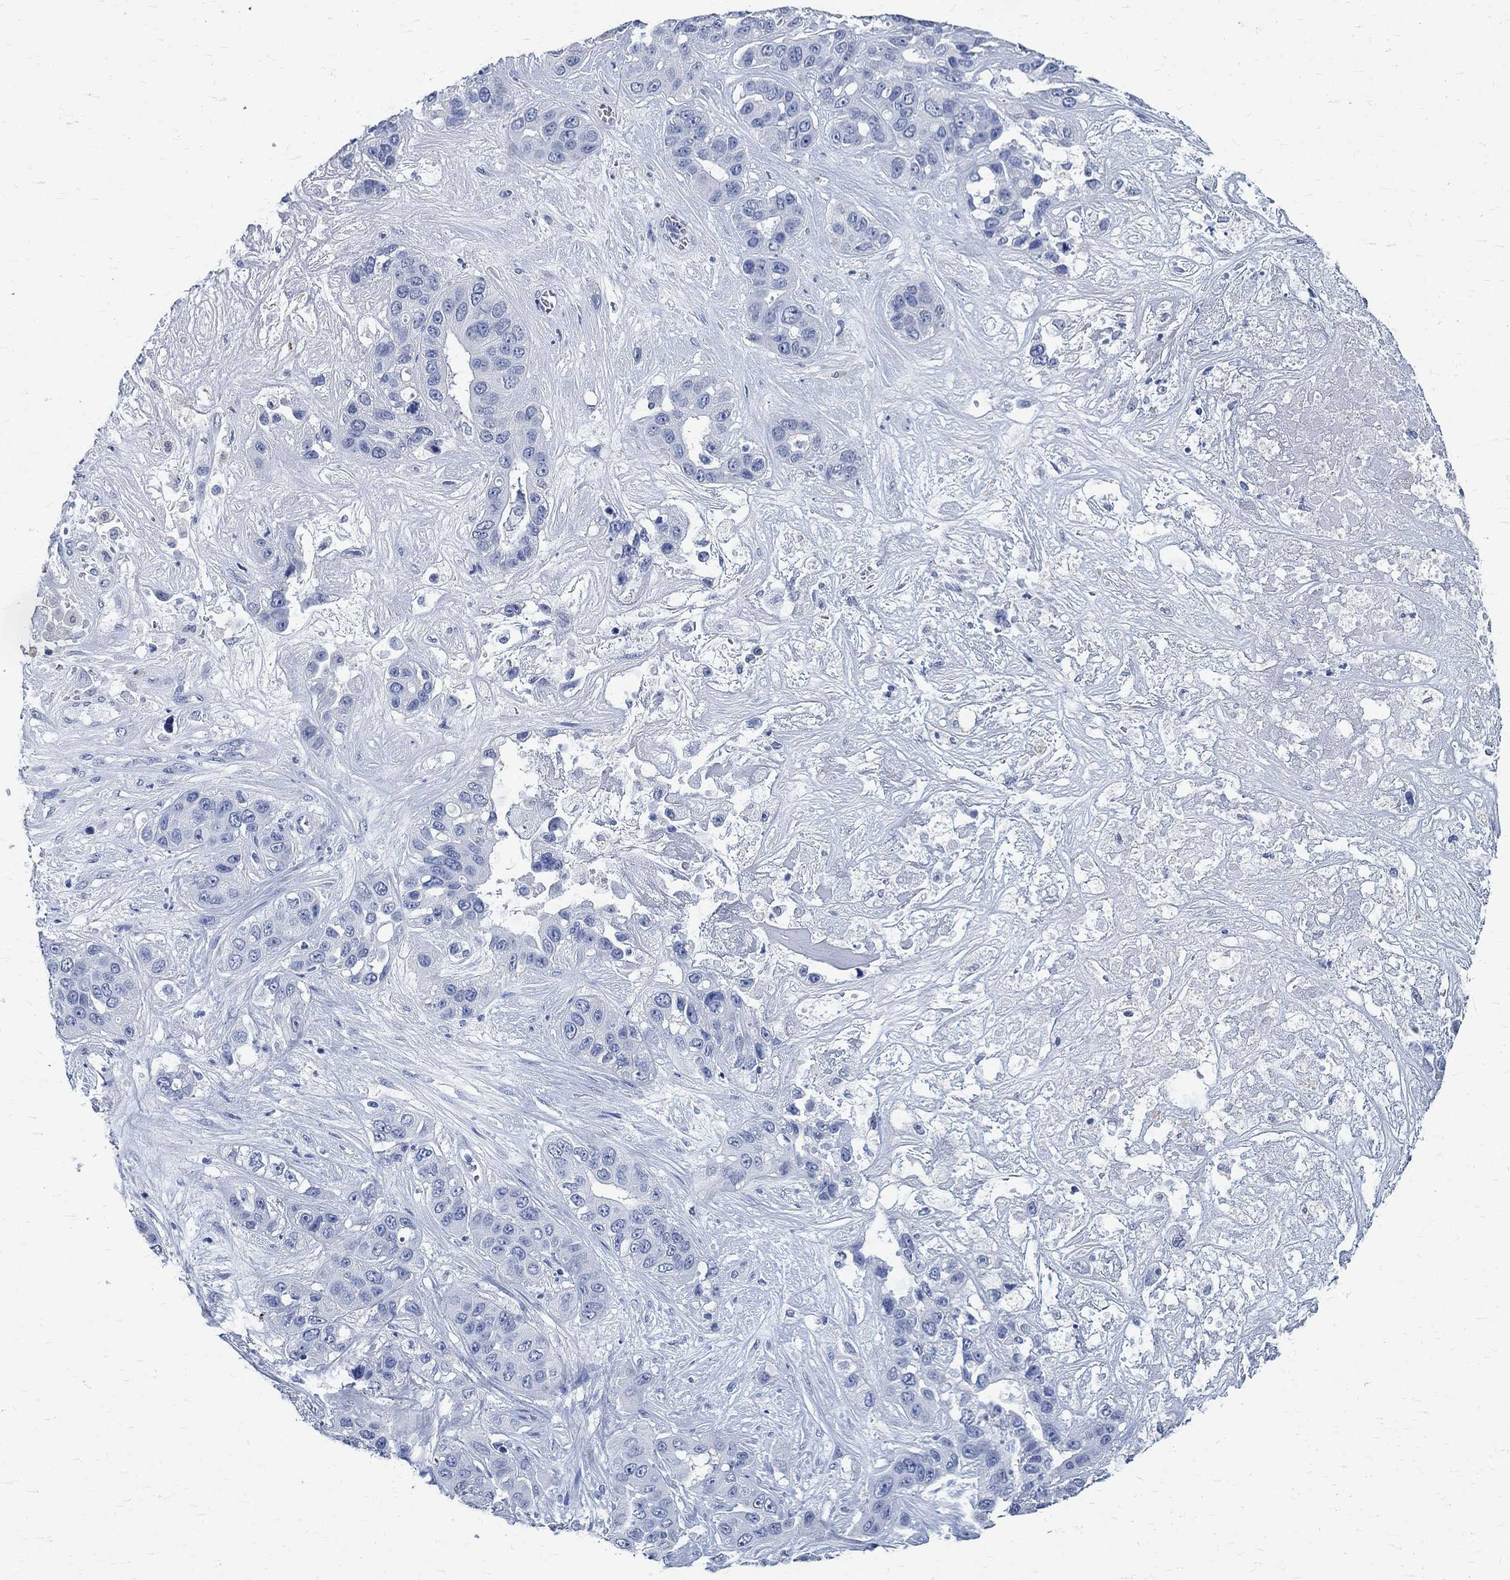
{"staining": {"intensity": "negative", "quantity": "none", "location": "none"}, "tissue": "liver cancer", "cell_type": "Tumor cells", "image_type": "cancer", "snomed": [{"axis": "morphology", "description": "Cholangiocarcinoma"}, {"axis": "topography", "description": "Liver"}], "caption": "Immunohistochemistry (IHC) of liver cancer exhibits no staining in tumor cells. (DAB immunohistochemistry (IHC) with hematoxylin counter stain).", "gene": "TMEM221", "patient": {"sex": "female", "age": 52}}